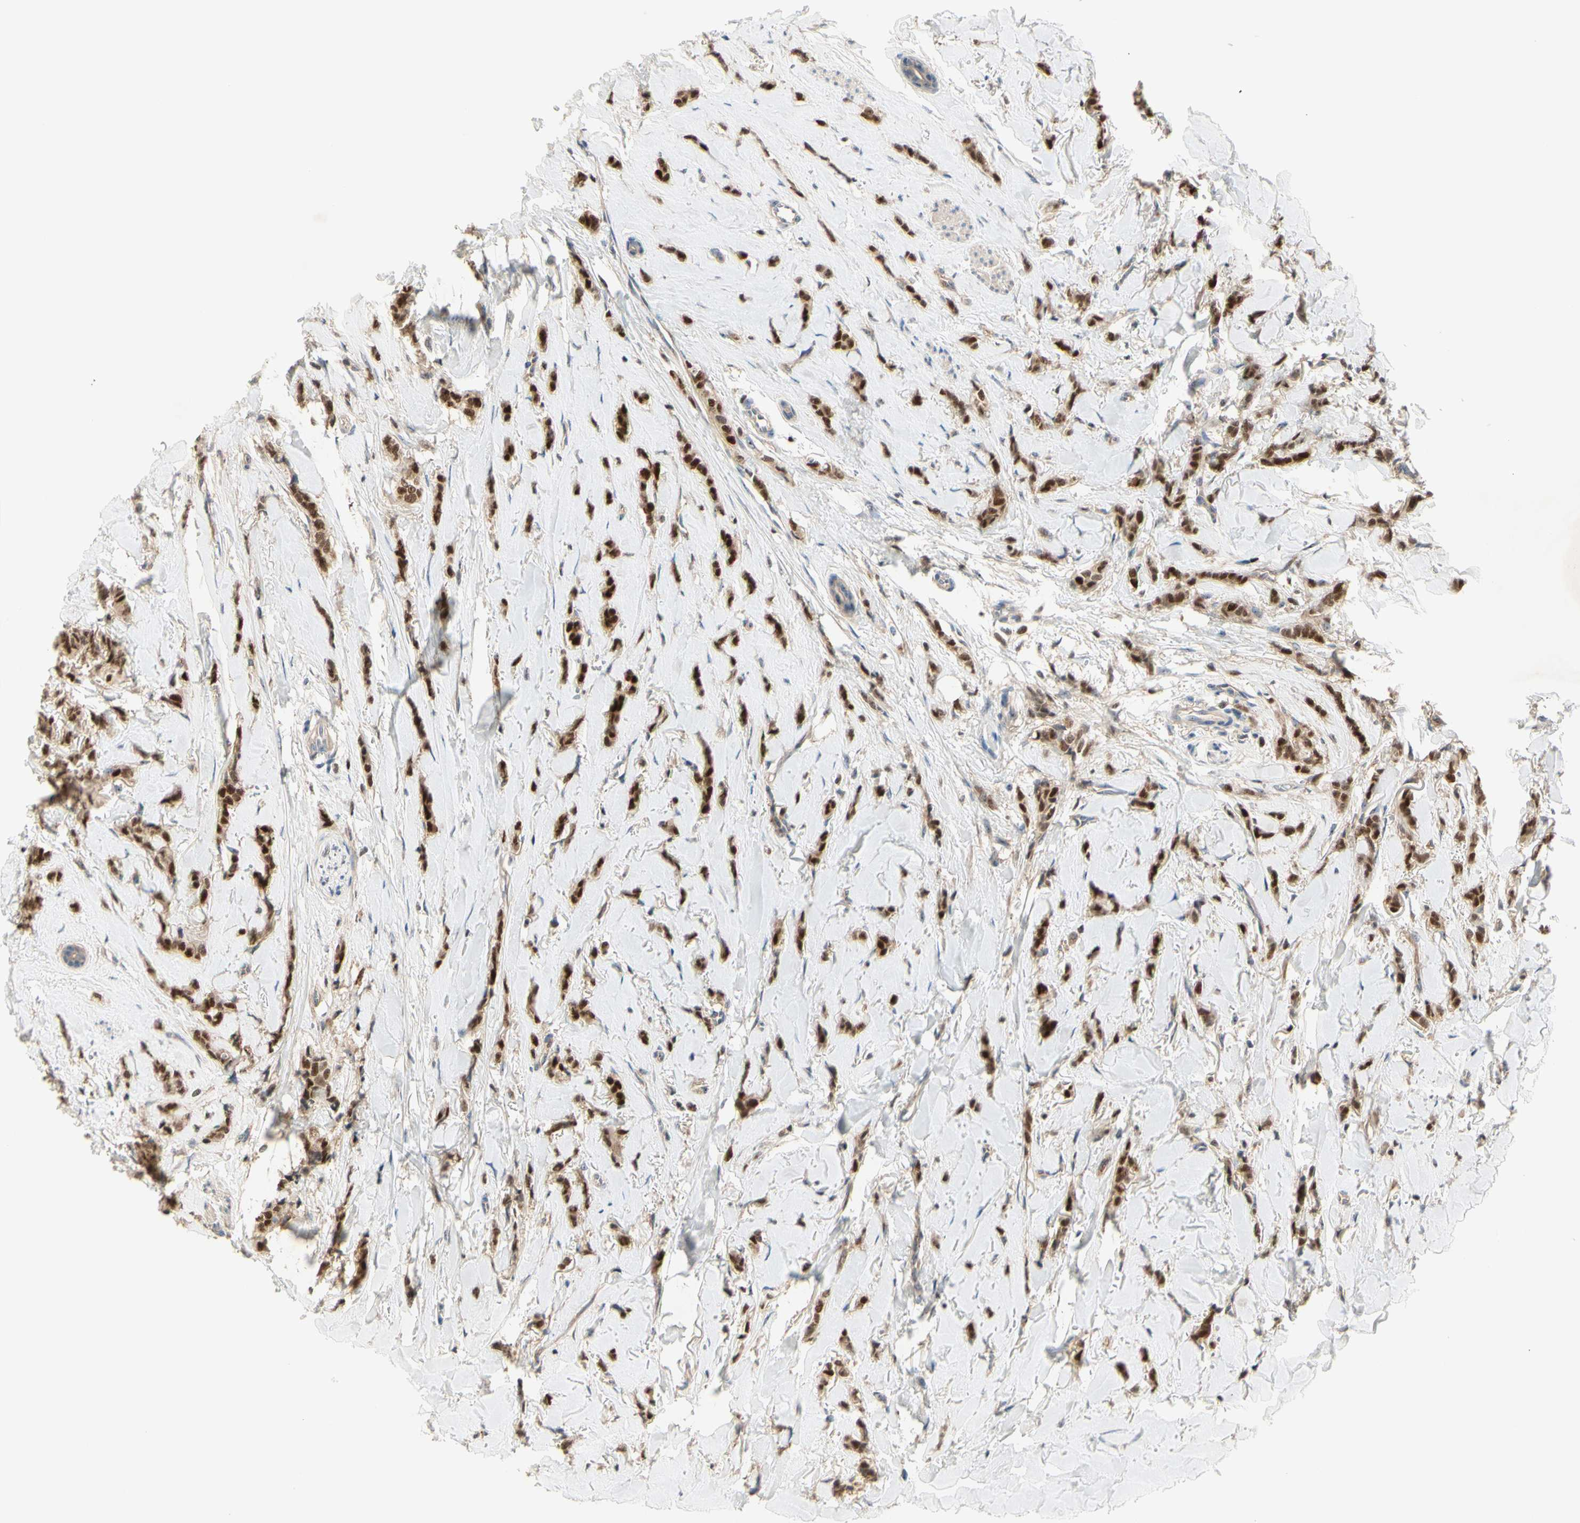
{"staining": {"intensity": "strong", "quantity": ">75%", "location": "cytoplasmic/membranous,nuclear"}, "tissue": "breast cancer", "cell_type": "Tumor cells", "image_type": "cancer", "snomed": [{"axis": "morphology", "description": "Lobular carcinoma"}, {"axis": "topography", "description": "Skin"}, {"axis": "topography", "description": "Breast"}], "caption": "DAB immunohistochemical staining of breast lobular carcinoma reveals strong cytoplasmic/membranous and nuclear protein expression in approximately >75% of tumor cells. The protein is shown in brown color, while the nuclei are stained blue.", "gene": "NFYA", "patient": {"sex": "female", "age": 46}}